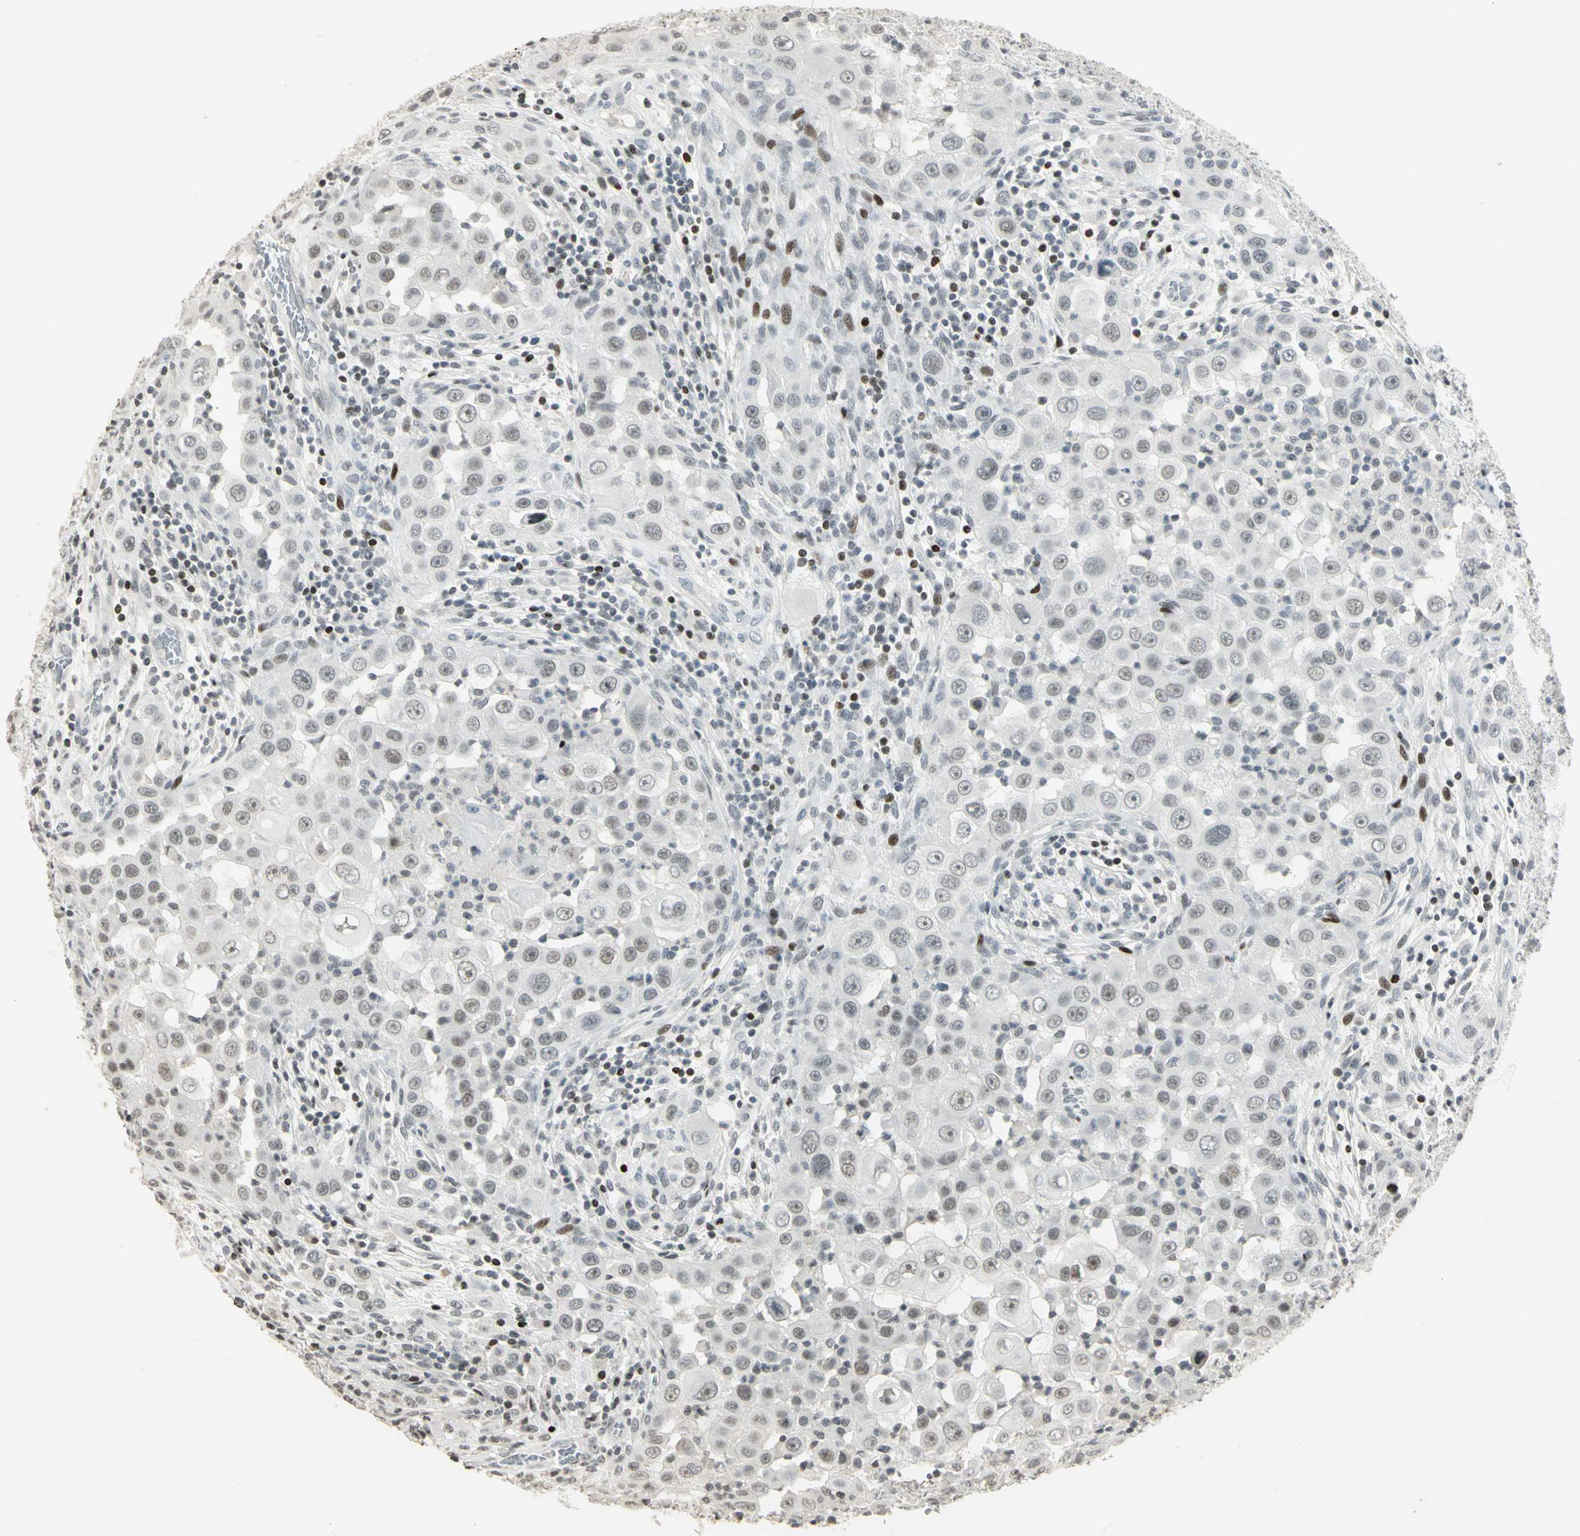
{"staining": {"intensity": "weak", "quantity": "<25%", "location": "nuclear"}, "tissue": "head and neck cancer", "cell_type": "Tumor cells", "image_type": "cancer", "snomed": [{"axis": "morphology", "description": "Carcinoma, NOS"}, {"axis": "topography", "description": "Head-Neck"}], "caption": "Immunohistochemistry photomicrograph of human head and neck cancer (carcinoma) stained for a protein (brown), which shows no positivity in tumor cells.", "gene": "KDM1A", "patient": {"sex": "male", "age": 87}}